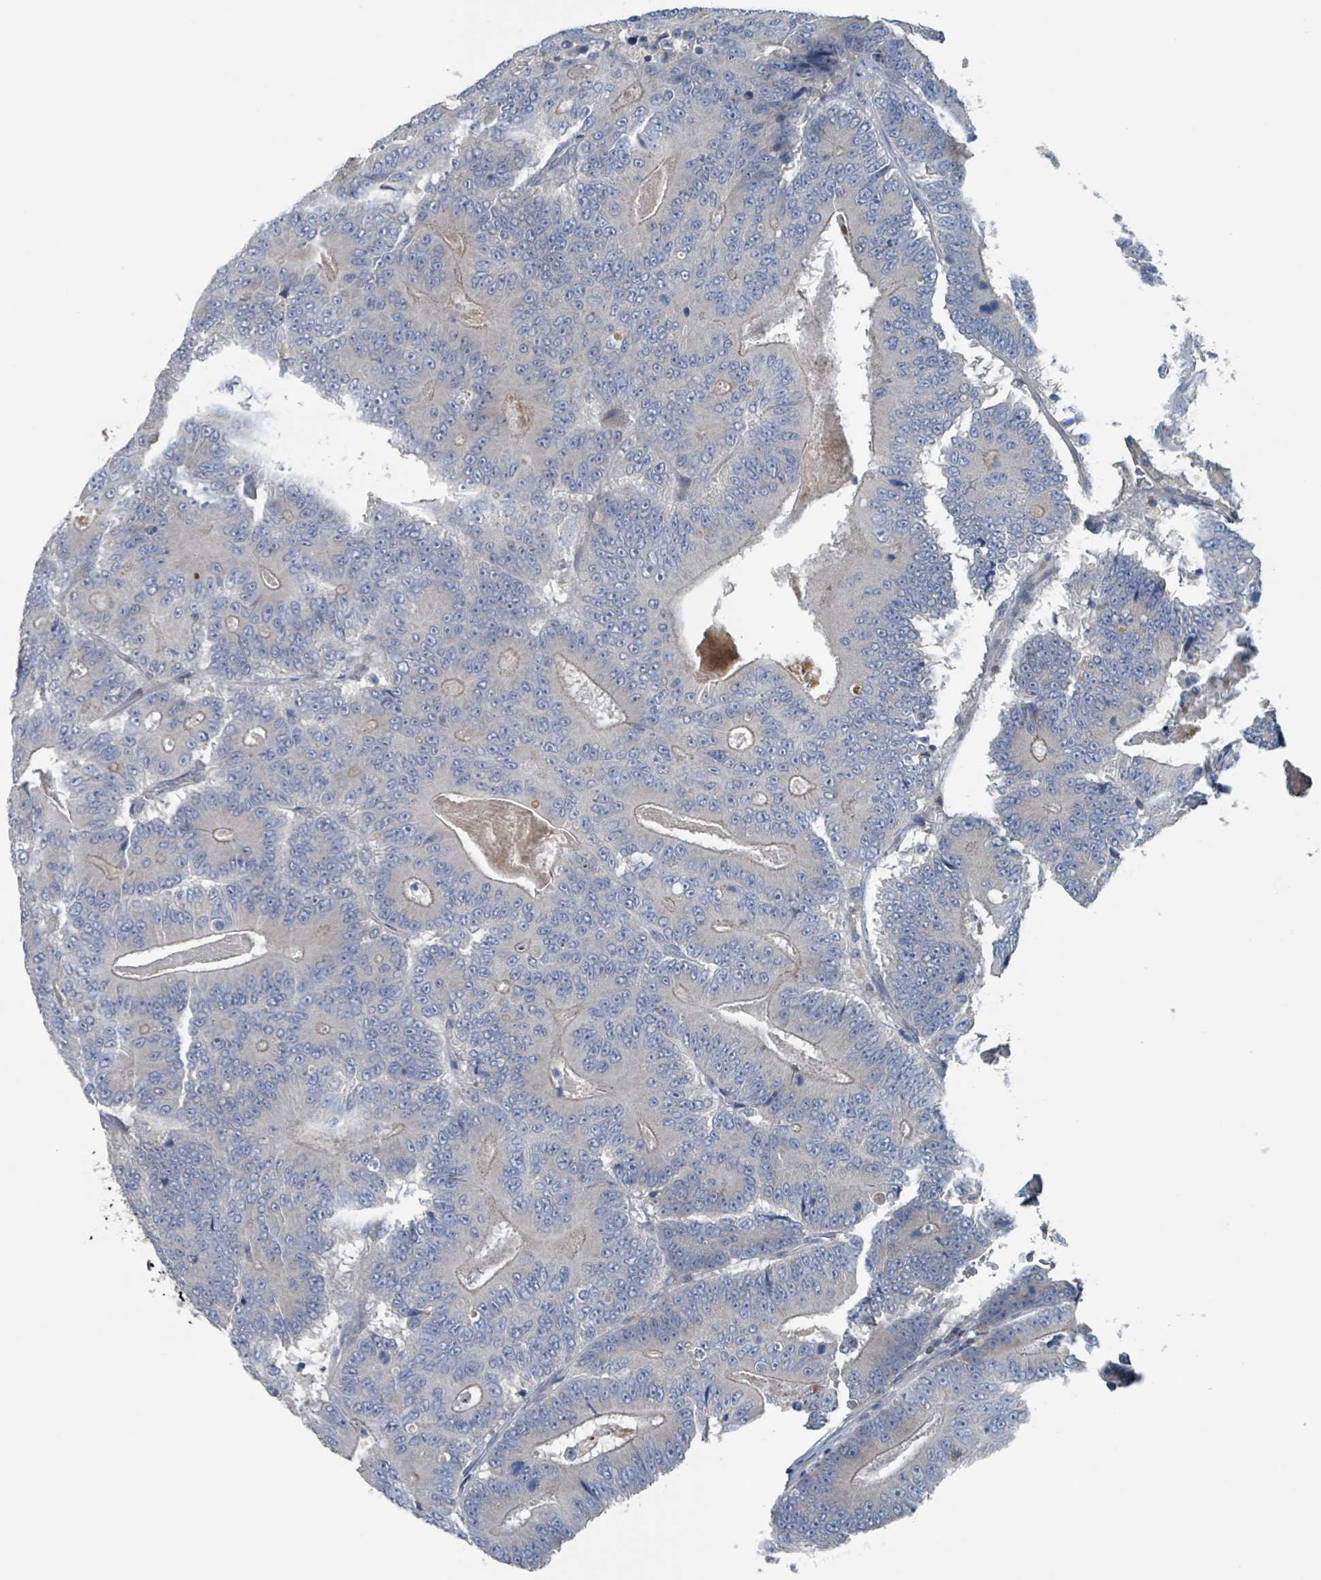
{"staining": {"intensity": "negative", "quantity": "none", "location": "none"}, "tissue": "colorectal cancer", "cell_type": "Tumor cells", "image_type": "cancer", "snomed": [{"axis": "morphology", "description": "Adenocarcinoma, NOS"}, {"axis": "topography", "description": "Colon"}], "caption": "Tumor cells are negative for brown protein staining in colorectal adenocarcinoma.", "gene": "ACBD4", "patient": {"sex": "male", "age": 83}}